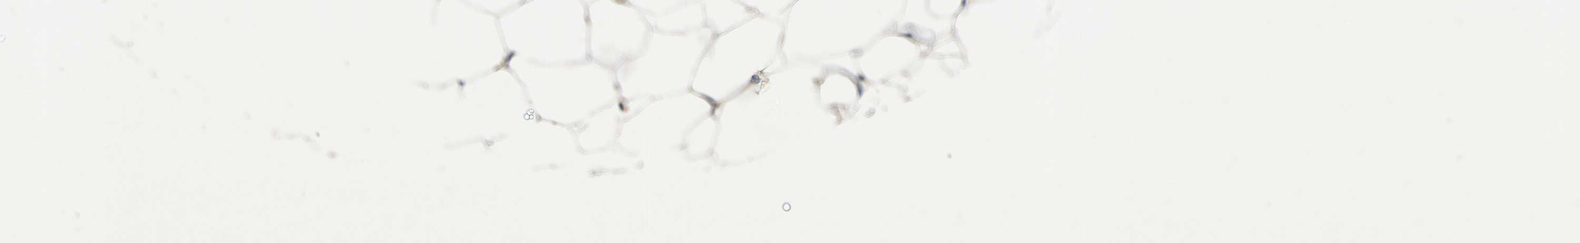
{"staining": {"intensity": "weak", "quantity": "<25%", "location": "cytoplasmic/membranous"}, "tissue": "adipose tissue", "cell_type": "Adipocytes", "image_type": "normal", "snomed": [{"axis": "morphology", "description": "Normal tissue, NOS"}, {"axis": "topography", "description": "Breast"}, {"axis": "topography", "description": "Adipose tissue"}], "caption": "This photomicrograph is of benign adipose tissue stained with immunohistochemistry (IHC) to label a protein in brown with the nuclei are counter-stained blue. There is no expression in adipocytes. (IHC, brightfield microscopy, high magnification).", "gene": "MBTPS2", "patient": {"sex": "female", "age": 25}}